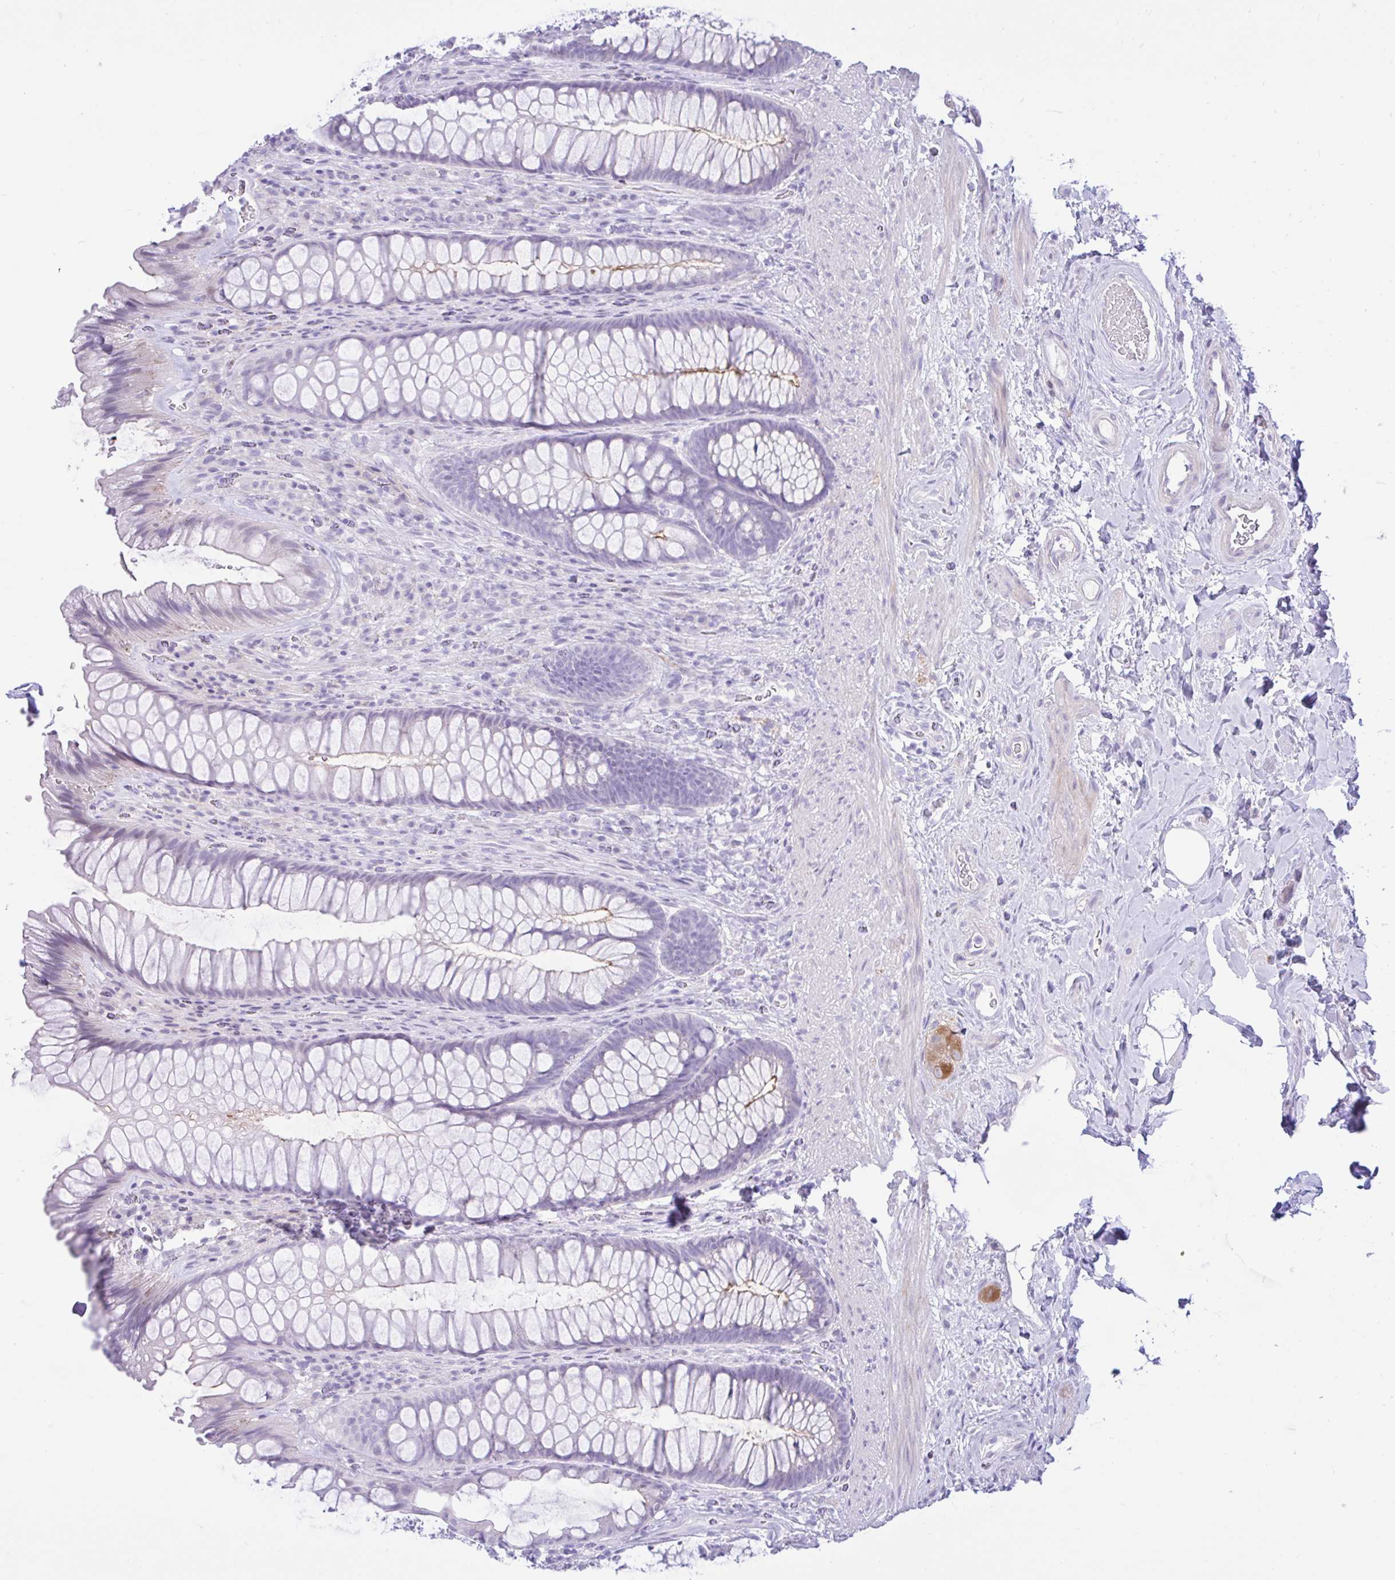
{"staining": {"intensity": "negative", "quantity": "none", "location": "none"}, "tissue": "rectum", "cell_type": "Glandular cells", "image_type": "normal", "snomed": [{"axis": "morphology", "description": "Normal tissue, NOS"}, {"axis": "topography", "description": "Rectum"}], "caption": "Immunohistochemical staining of unremarkable rectum demonstrates no significant expression in glandular cells. (Stains: DAB immunohistochemistry with hematoxylin counter stain, Microscopy: brightfield microscopy at high magnification).", "gene": "REEP1", "patient": {"sex": "male", "age": 53}}